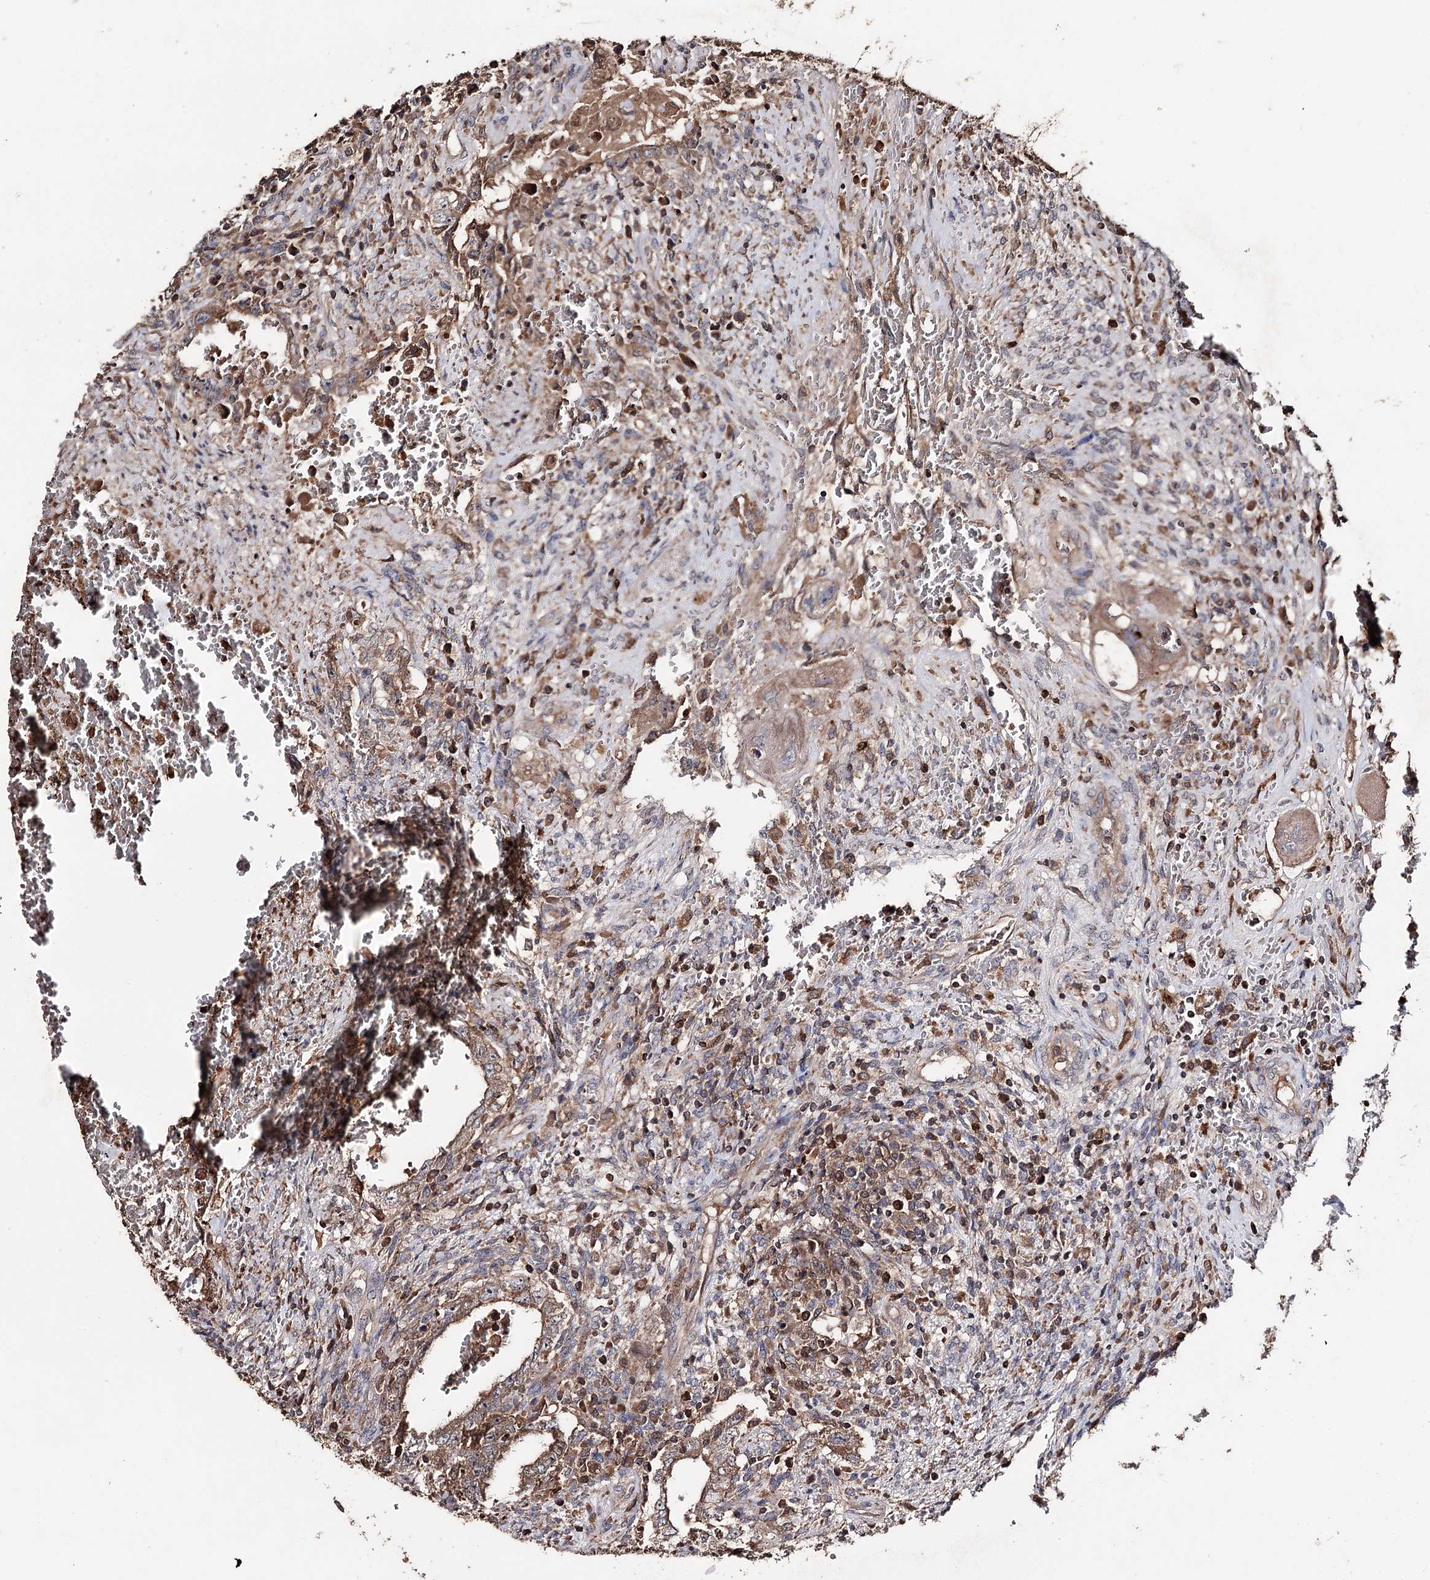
{"staining": {"intensity": "moderate", "quantity": ">75%", "location": "cytoplasmic/membranous"}, "tissue": "testis cancer", "cell_type": "Tumor cells", "image_type": "cancer", "snomed": [{"axis": "morphology", "description": "Carcinoma, Embryonal, NOS"}, {"axis": "topography", "description": "Testis"}], "caption": "Immunohistochemistry histopathology image of human embryonal carcinoma (testis) stained for a protein (brown), which displays medium levels of moderate cytoplasmic/membranous staining in about >75% of tumor cells.", "gene": "FAM53B", "patient": {"sex": "male", "age": 26}}